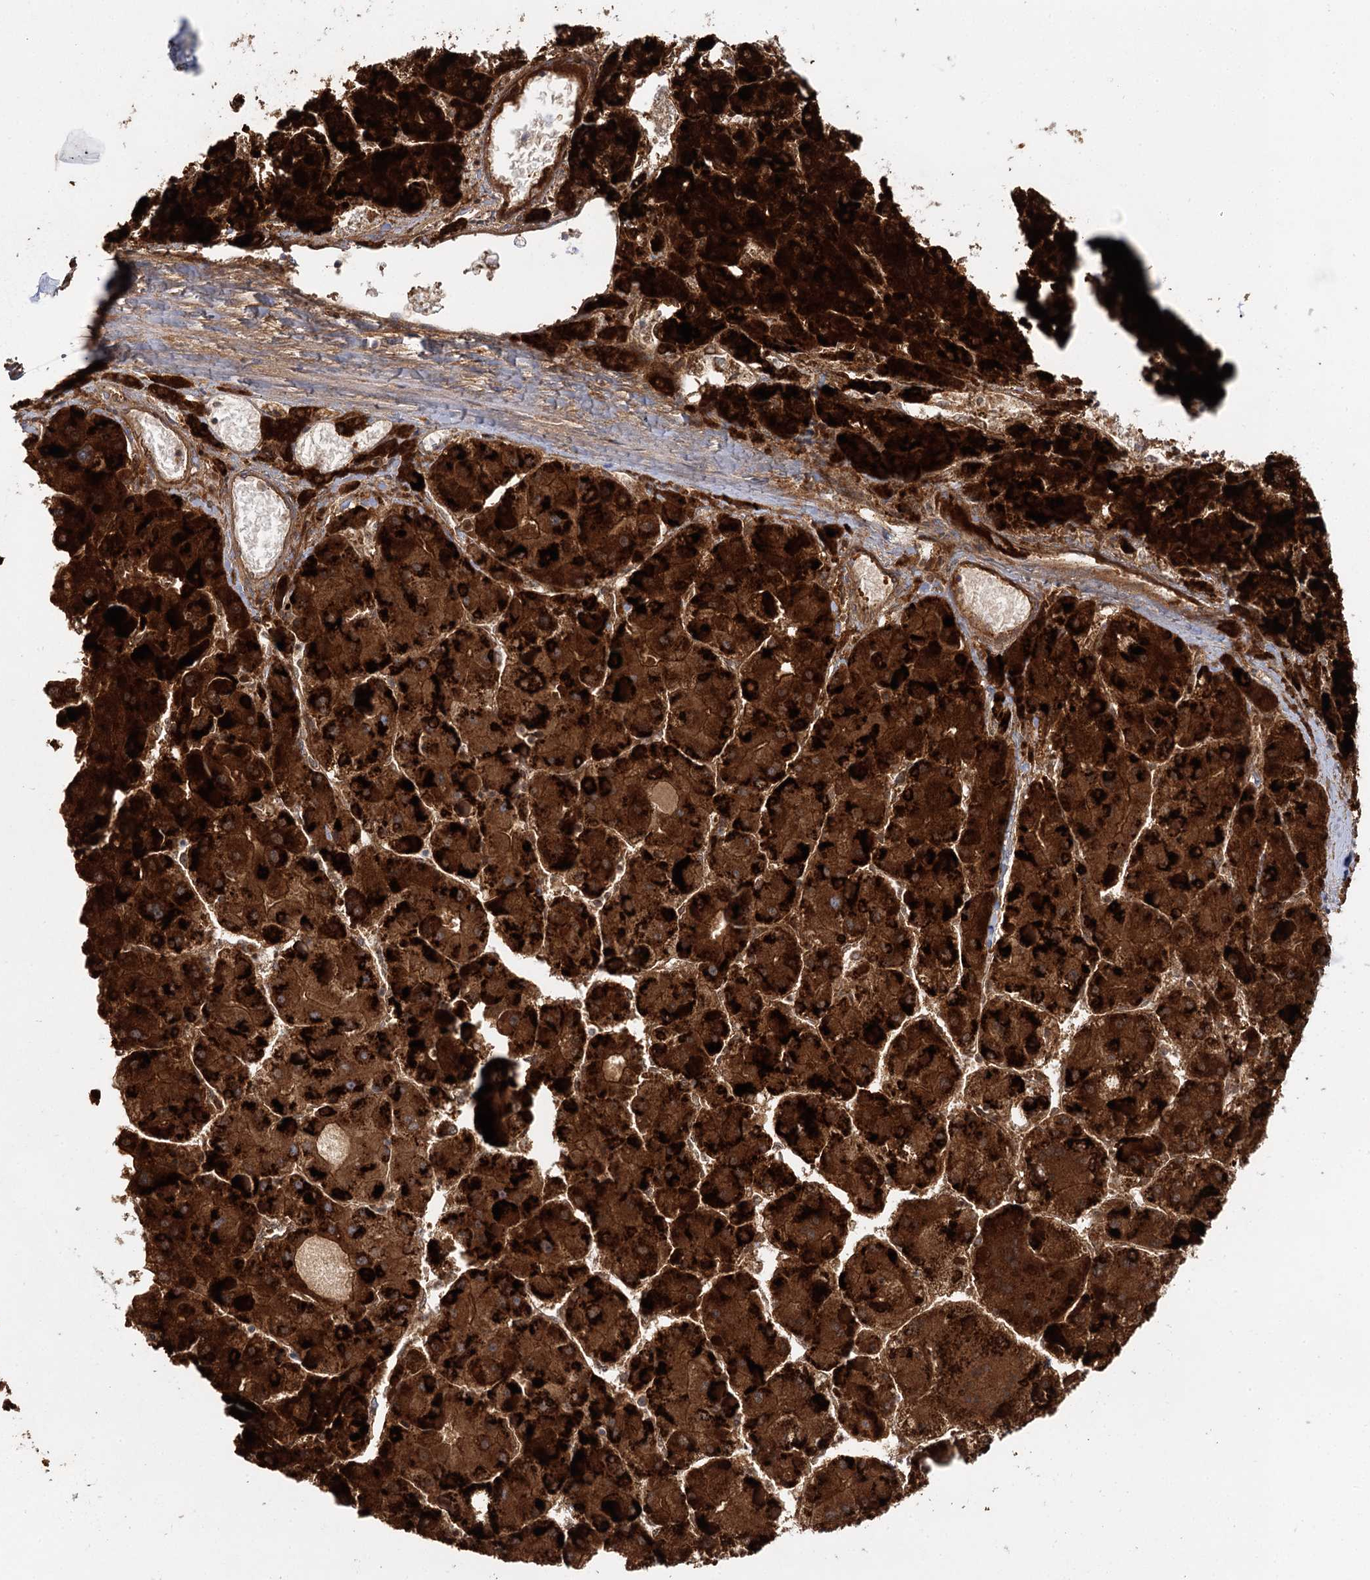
{"staining": {"intensity": "strong", "quantity": ">75%", "location": "cytoplasmic/membranous"}, "tissue": "liver cancer", "cell_type": "Tumor cells", "image_type": "cancer", "snomed": [{"axis": "morphology", "description": "Carcinoma, Hepatocellular, NOS"}, {"axis": "topography", "description": "Liver"}], "caption": "Liver cancer tissue exhibits strong cytoplasmic/membranous expression in about >75% of tumor cells", "gene": "ACOX2", "patient": {"sex": "female", "age": 73}}